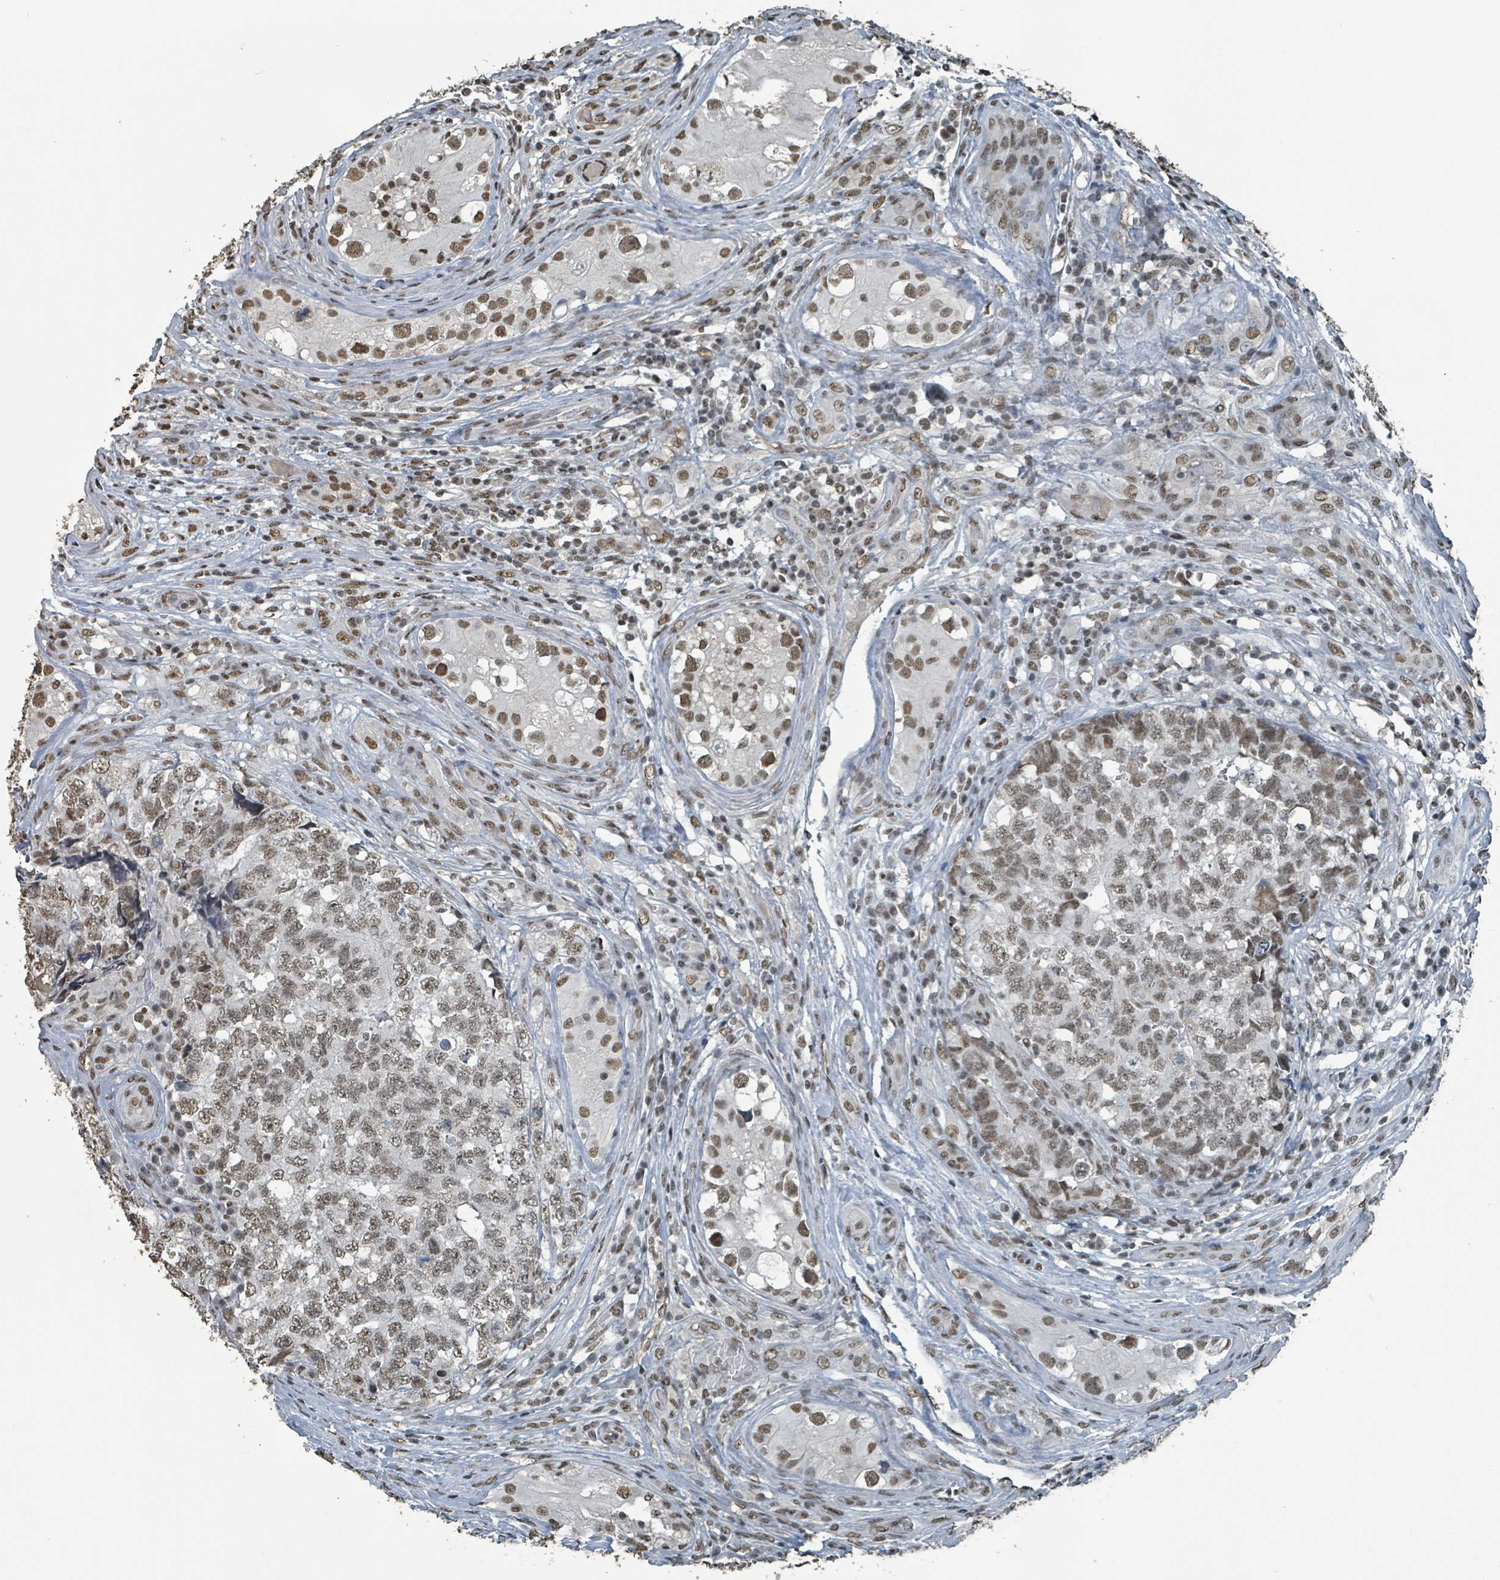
{"staining": {"intensity": "moderate", "quantity": ">75%", "location": "nuclear"}, "tissue": "testis cancer", "cell_type": "Tumor cells", "image_type": "cancer", "snomed": [{"axis": "morphology", "description": "Carcinoma, Embryonal, NOS"}, {"axis": "topography", "description": "Testis"}], "caption": "The photomicrograph exhibits a brown stain indicating the presence of a protein in the nuclear of tumor cells in testis cancer (embryonal carcinoma).", "gene": "PHIP", "patient": {"sex": "male", "age": 31}}